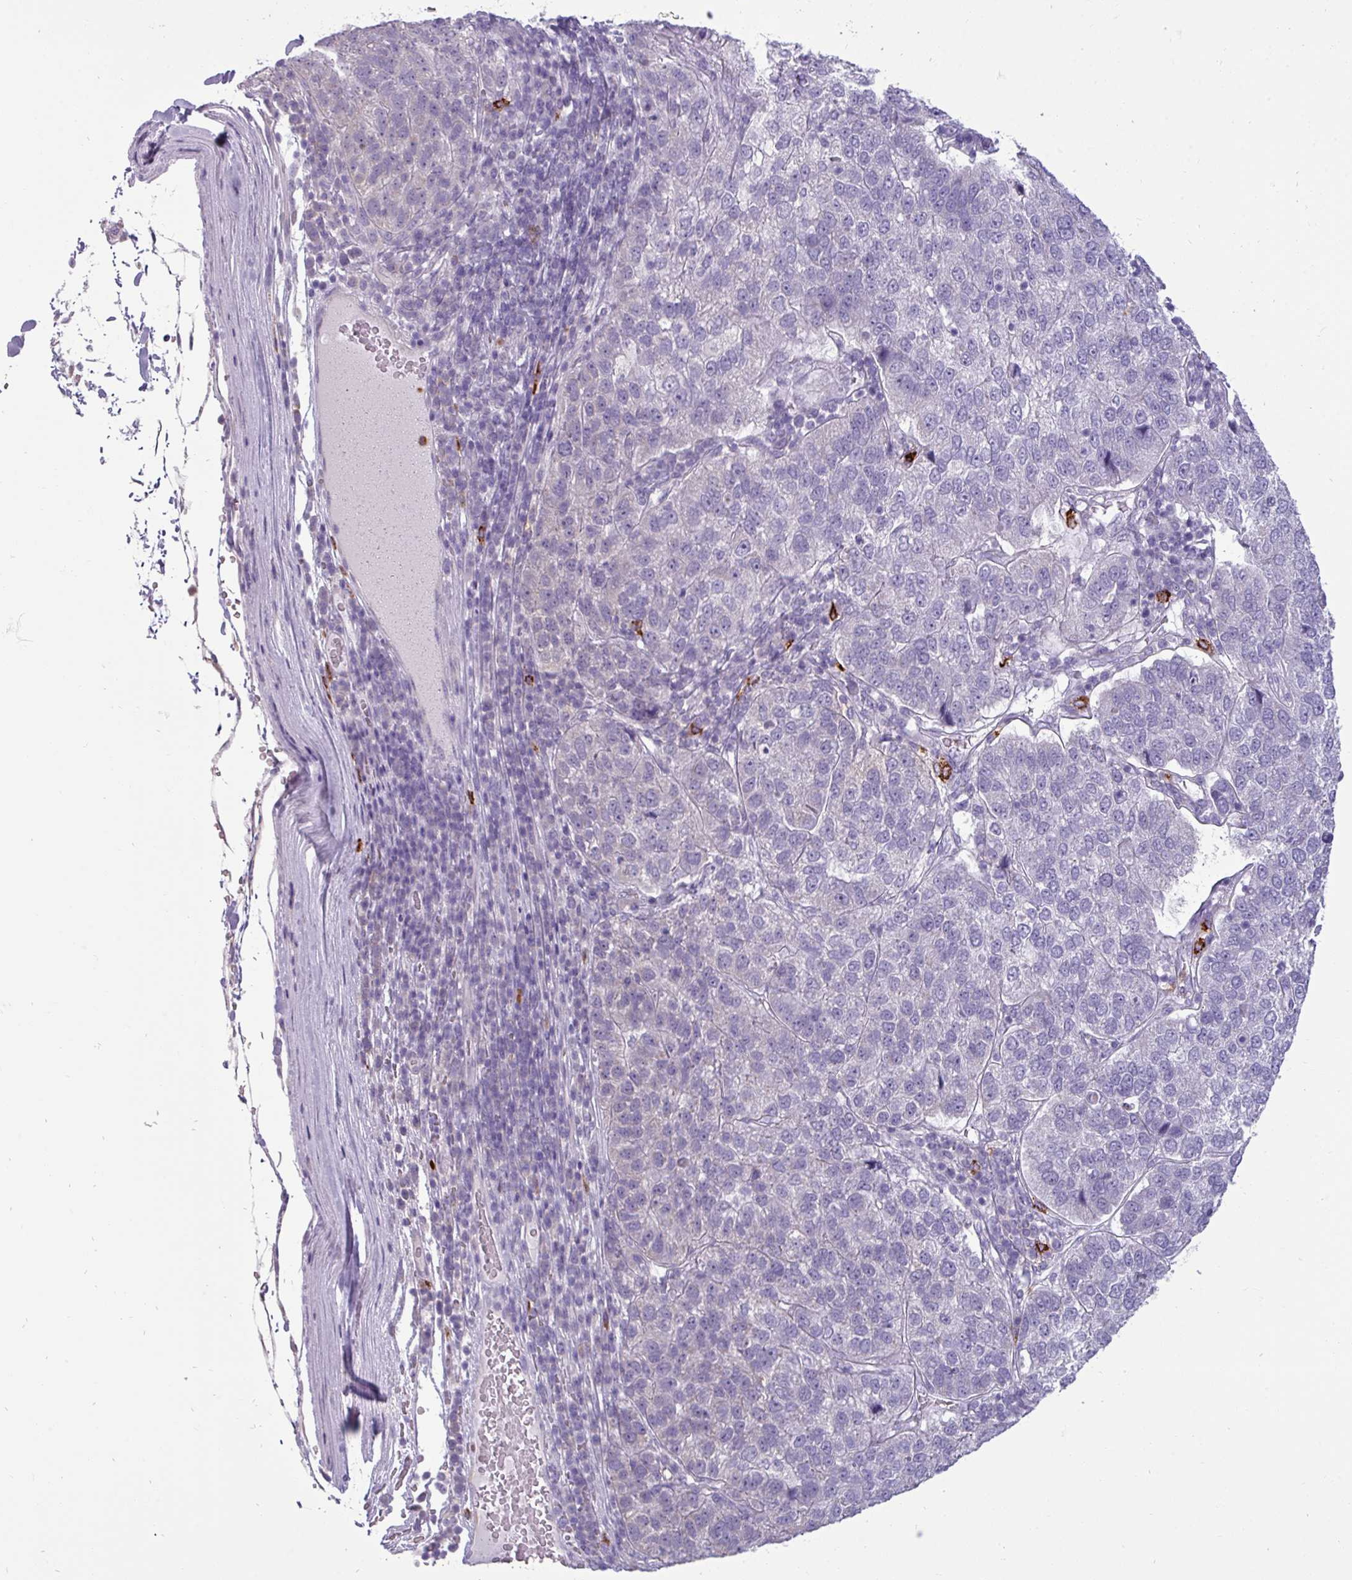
{"staining": {"intensity": "negative", "quantity": "none", "location": "none"}, "tissue": "pancreatic cancer", "cell_type": "Tumor cells", "image_type": "cancer", "snomed": [{"axis": "morphology", "description": "Adenocarcinoma, NOS"}, {"axis": "topography", "description": "Pancreas"}], "caption": "High power microscopy histopathology image of an IHC photomicrograph of pancreatic cancer, revealing no significant expression in tumor cells. The staining is performed using DAB (3,3'-diaminobenzidine) brown chromogen with nuclei counter-stained in using hematoxylin.", "gene": "TRIM39", "patient": {"sex": "female", "age": 61}}